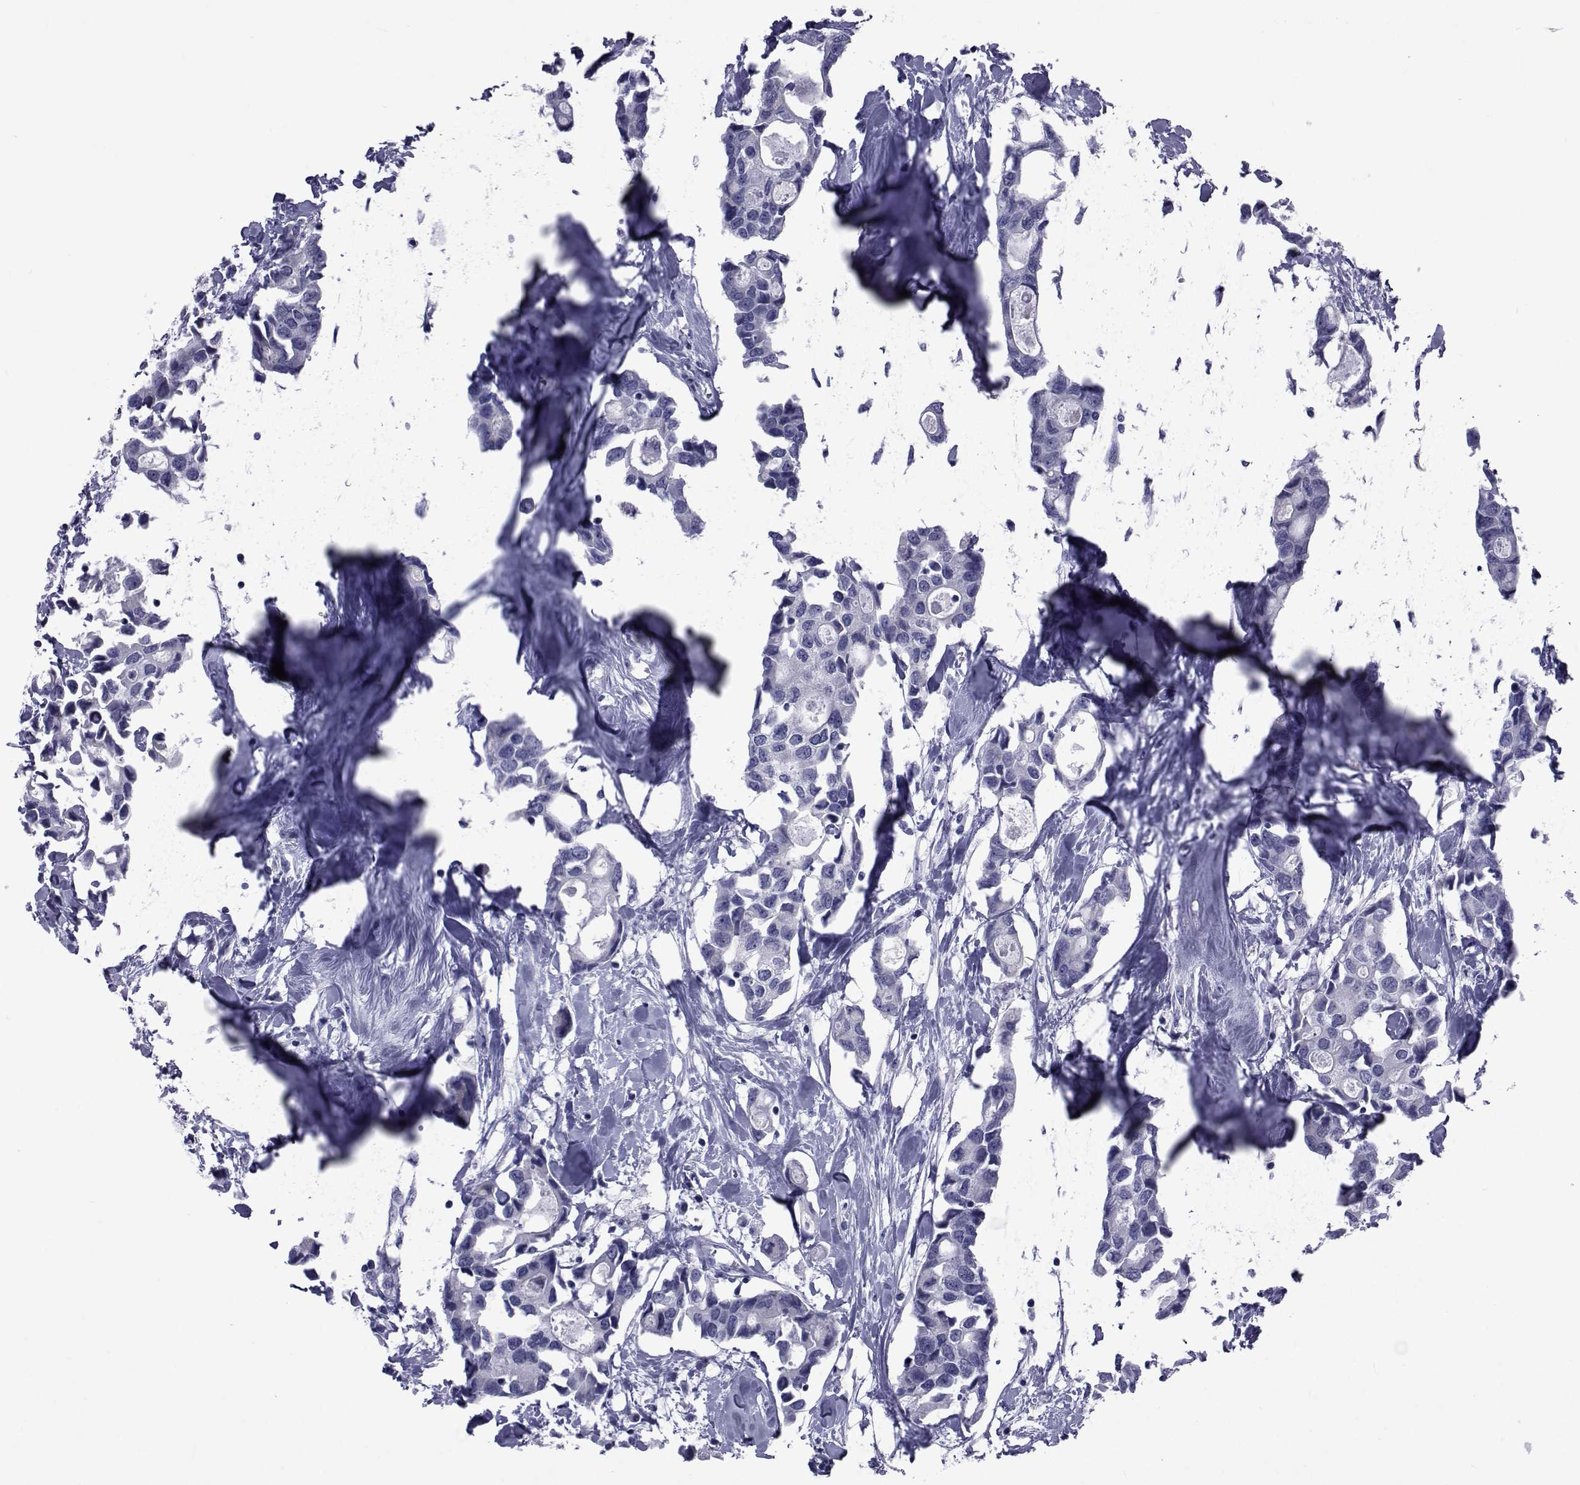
{"staining": {"intensity": "negative", "quantity": "none", "location": "none"}, "tissue": "breast cancer", "cell_type": "Tumor cells", "image_type": "cancer", "snomed": [{"axis": "morphology", "description": "Duct carcinoma"}, {"axis": "topography", "description": "Breast"}], "caption": "Immunohistochemical staining of breast infiltrating ductal carcinoma shows no significant staining in tumor cells. (Brightfield microscopy of DAB immunohistochemistry (IHC) at high magnification).", "gene": "GKAP1", "patient": {"sex": "female", "age": 83}}